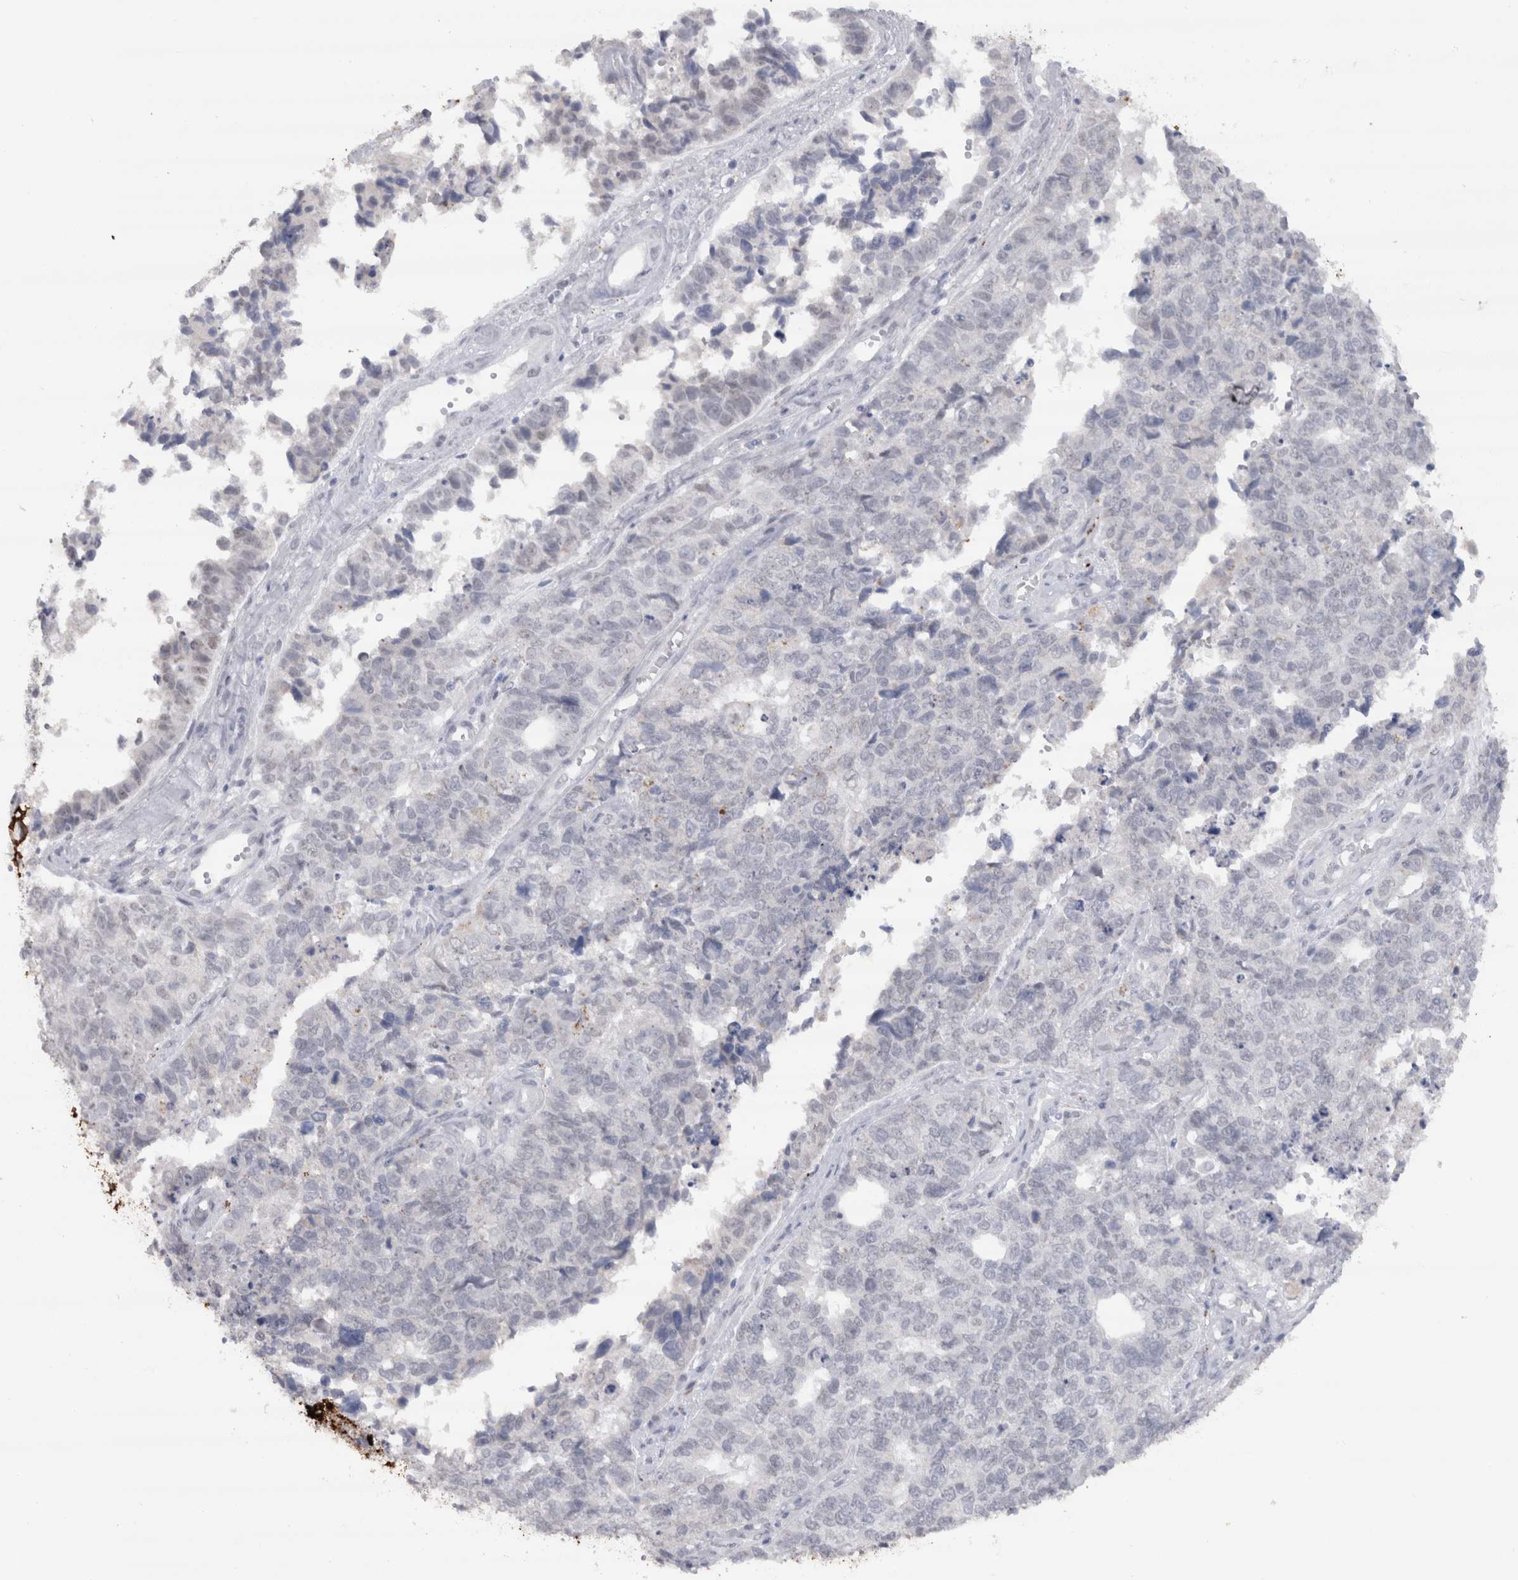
{"staining": {"intensity": "negative", "quantity": "none", "location": "none"}, "tissue": "cervical cancer", "cell_type": "Tumor cells", "image_type": "cancer", "snomed": [{"axis": "morphology", "description": "Squamous cell carcinoma, NOS"}, {"axis": "topography", "description": "Cervix"}], "caption": "Immunohistochemistry micrograph of neoplastic tissue: human cervical cancer (squamous cell carcinoma) stained with DAB (3,3'-diaminobenzidine) displays no significant protein staining in tumor cells. (DAB (3,3'-diaminobenzidine) immunohistochemistry (IHC), high magnification).", "gene": "CDH17", "patient": {"sex": "female", "age": 63}}